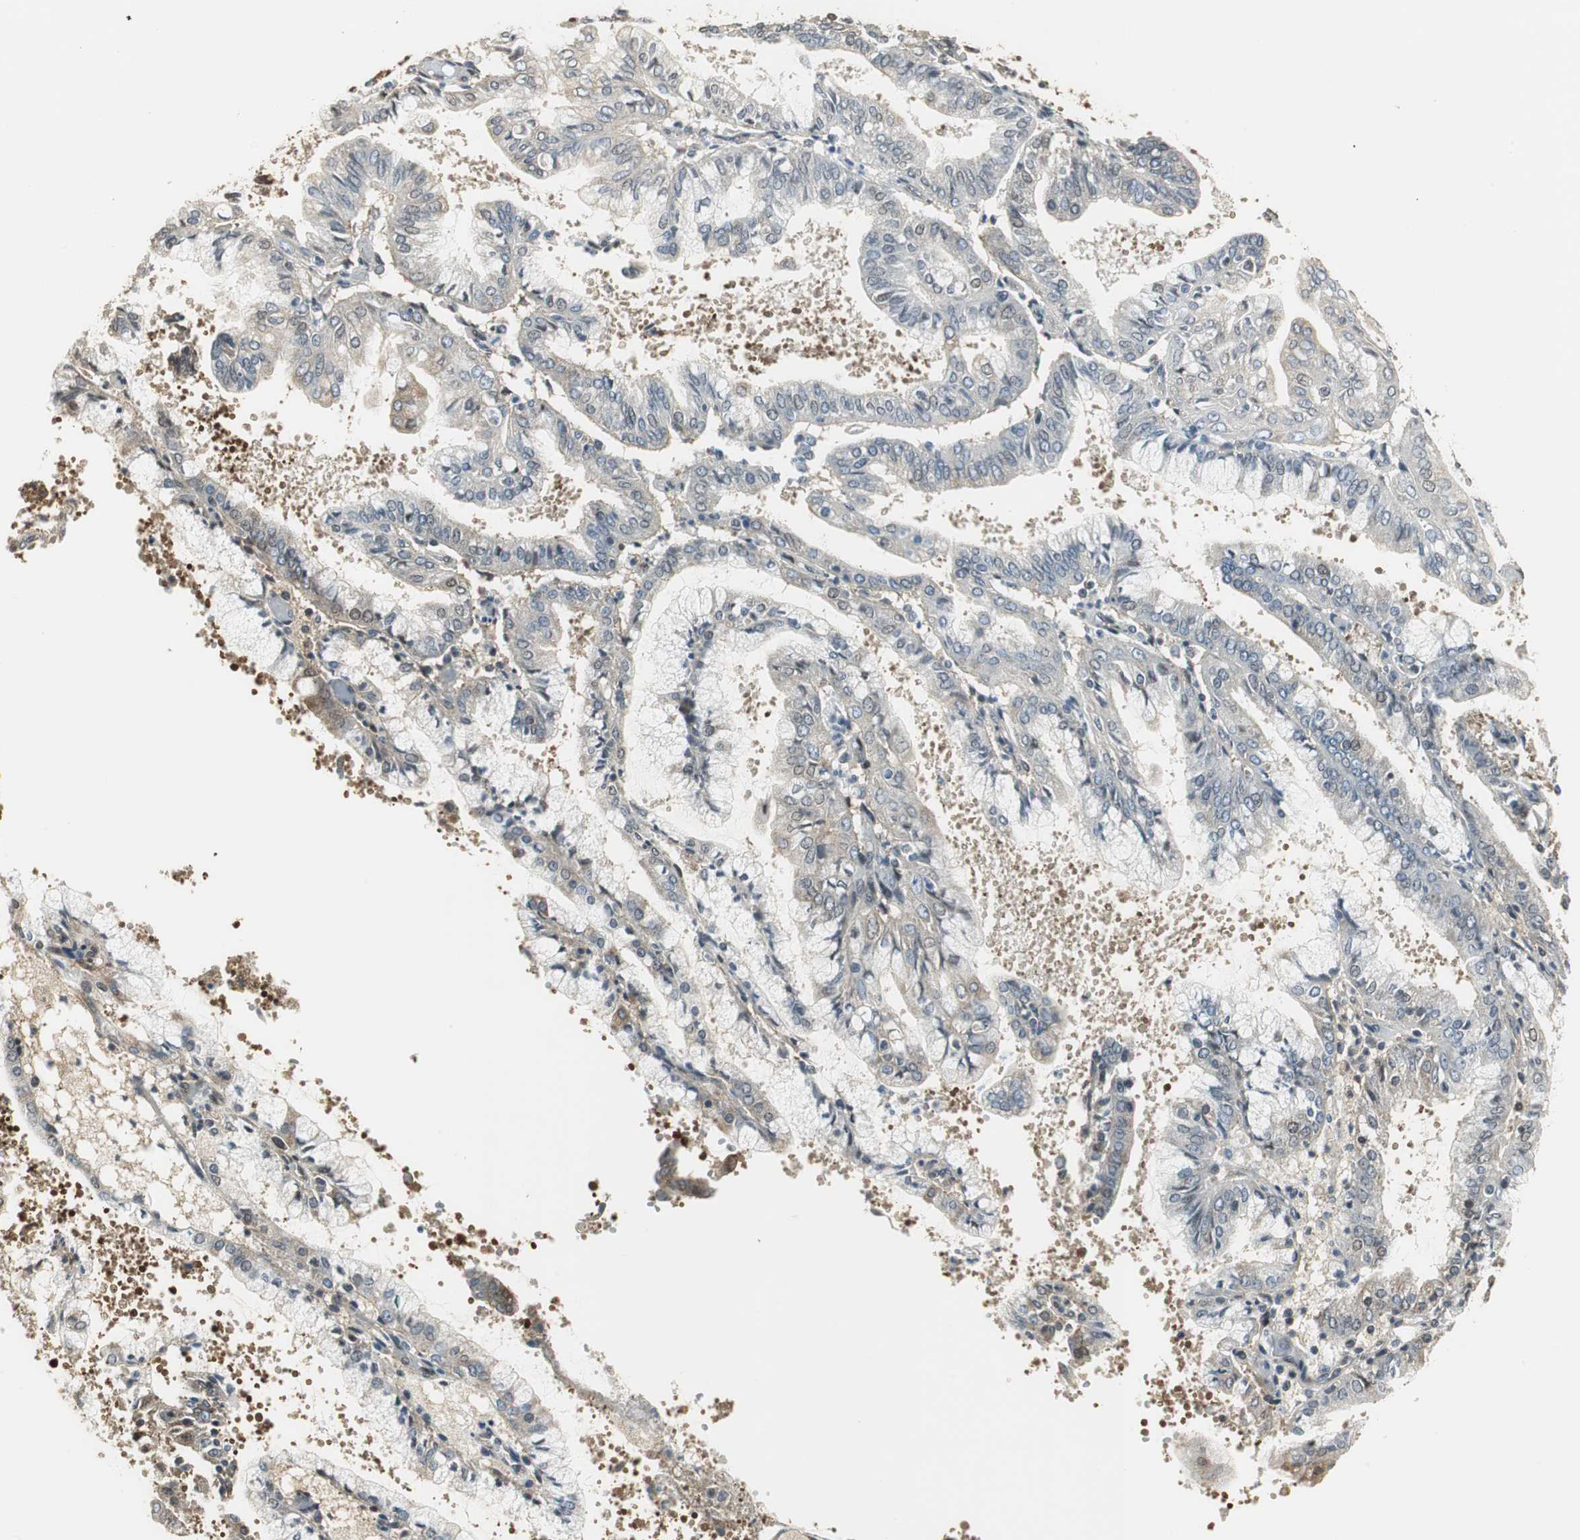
{"staining": {"intensity": "weak", "quantity": "25%-75%", "location": "cytoplasmic/membranous"}, "tissue": "endometrial cancer", "cell_type": "Tumor cells", "image_type": "cancer", "snomed": [{"axis": "morphology", "description": "Adenocarcinoma, NOS"}, {"axis": "topography", "description": "Endometrium"}], "caption": "Immunohistochemistry micrograph of neoplastic tissue: human adenocarcinoma (endometrial) stained using immunohistochemistry displays low levels of weak protein expression localized specifically in the cytoplasmic/membranous of tumor cells, appearing as a cytoplasmic/membranous brown color.", "gene": "CCT5", "patient": {"sex": "female", "age": 63}}